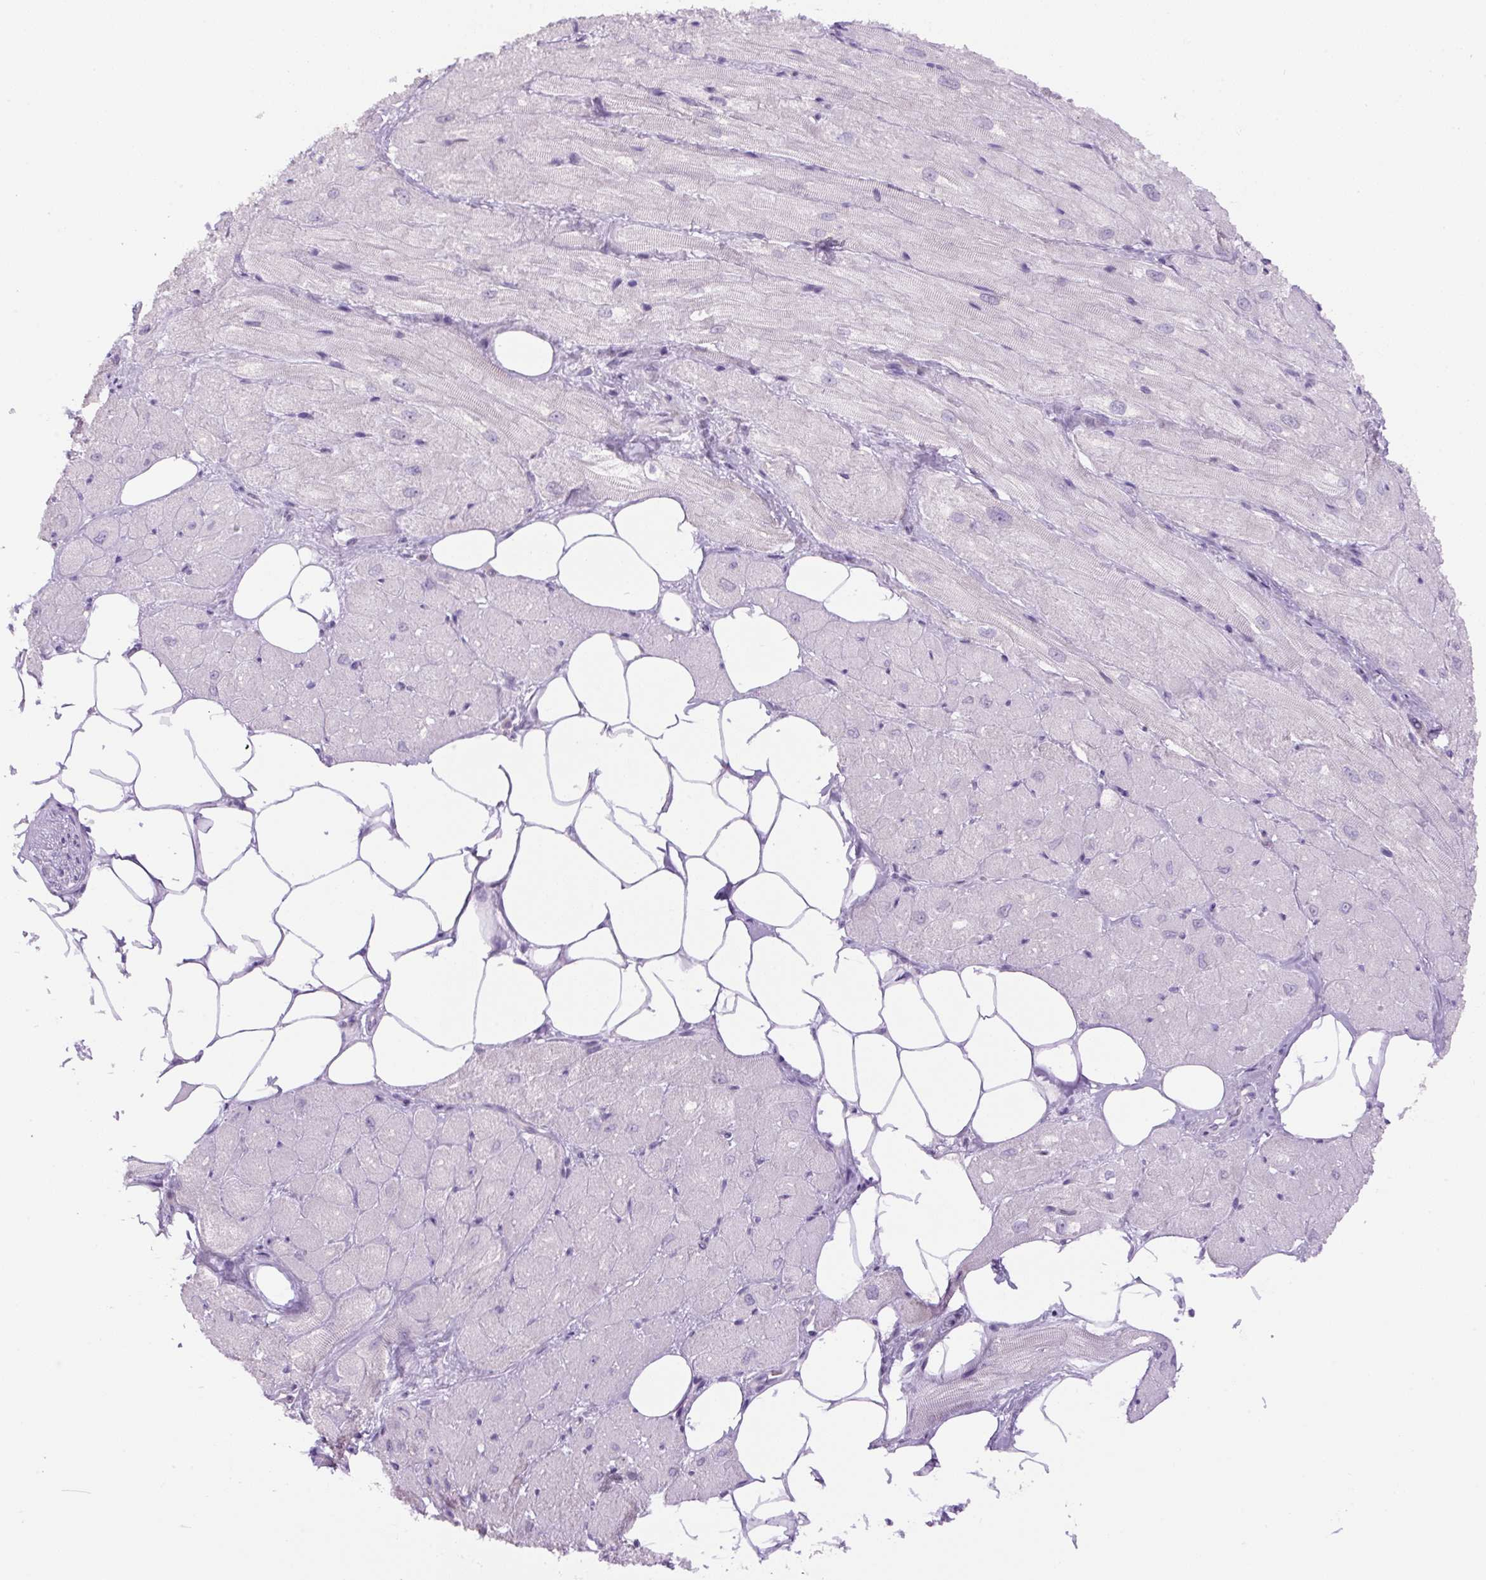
{"staining": {"intensity": "negative", "quantity": "none", "location": "none"}, "tissue": "heart muscle", "cell_type": "Cardiomyocytes", "image_type": "normal", "snomed": [{"axis": "morphology", "description": "Normal tissue, NOS"}, {"axis": "topography", "description": "Heart"}], "caption": "The immunohistochemistry image has no significant staining in cardiomyocytes of heart muscle. (DAB immunohistochemistry (IHC) with hematoxylin counter stain).", "gene": "RYBP", "patient": {"sex": "male", "age": 62}}